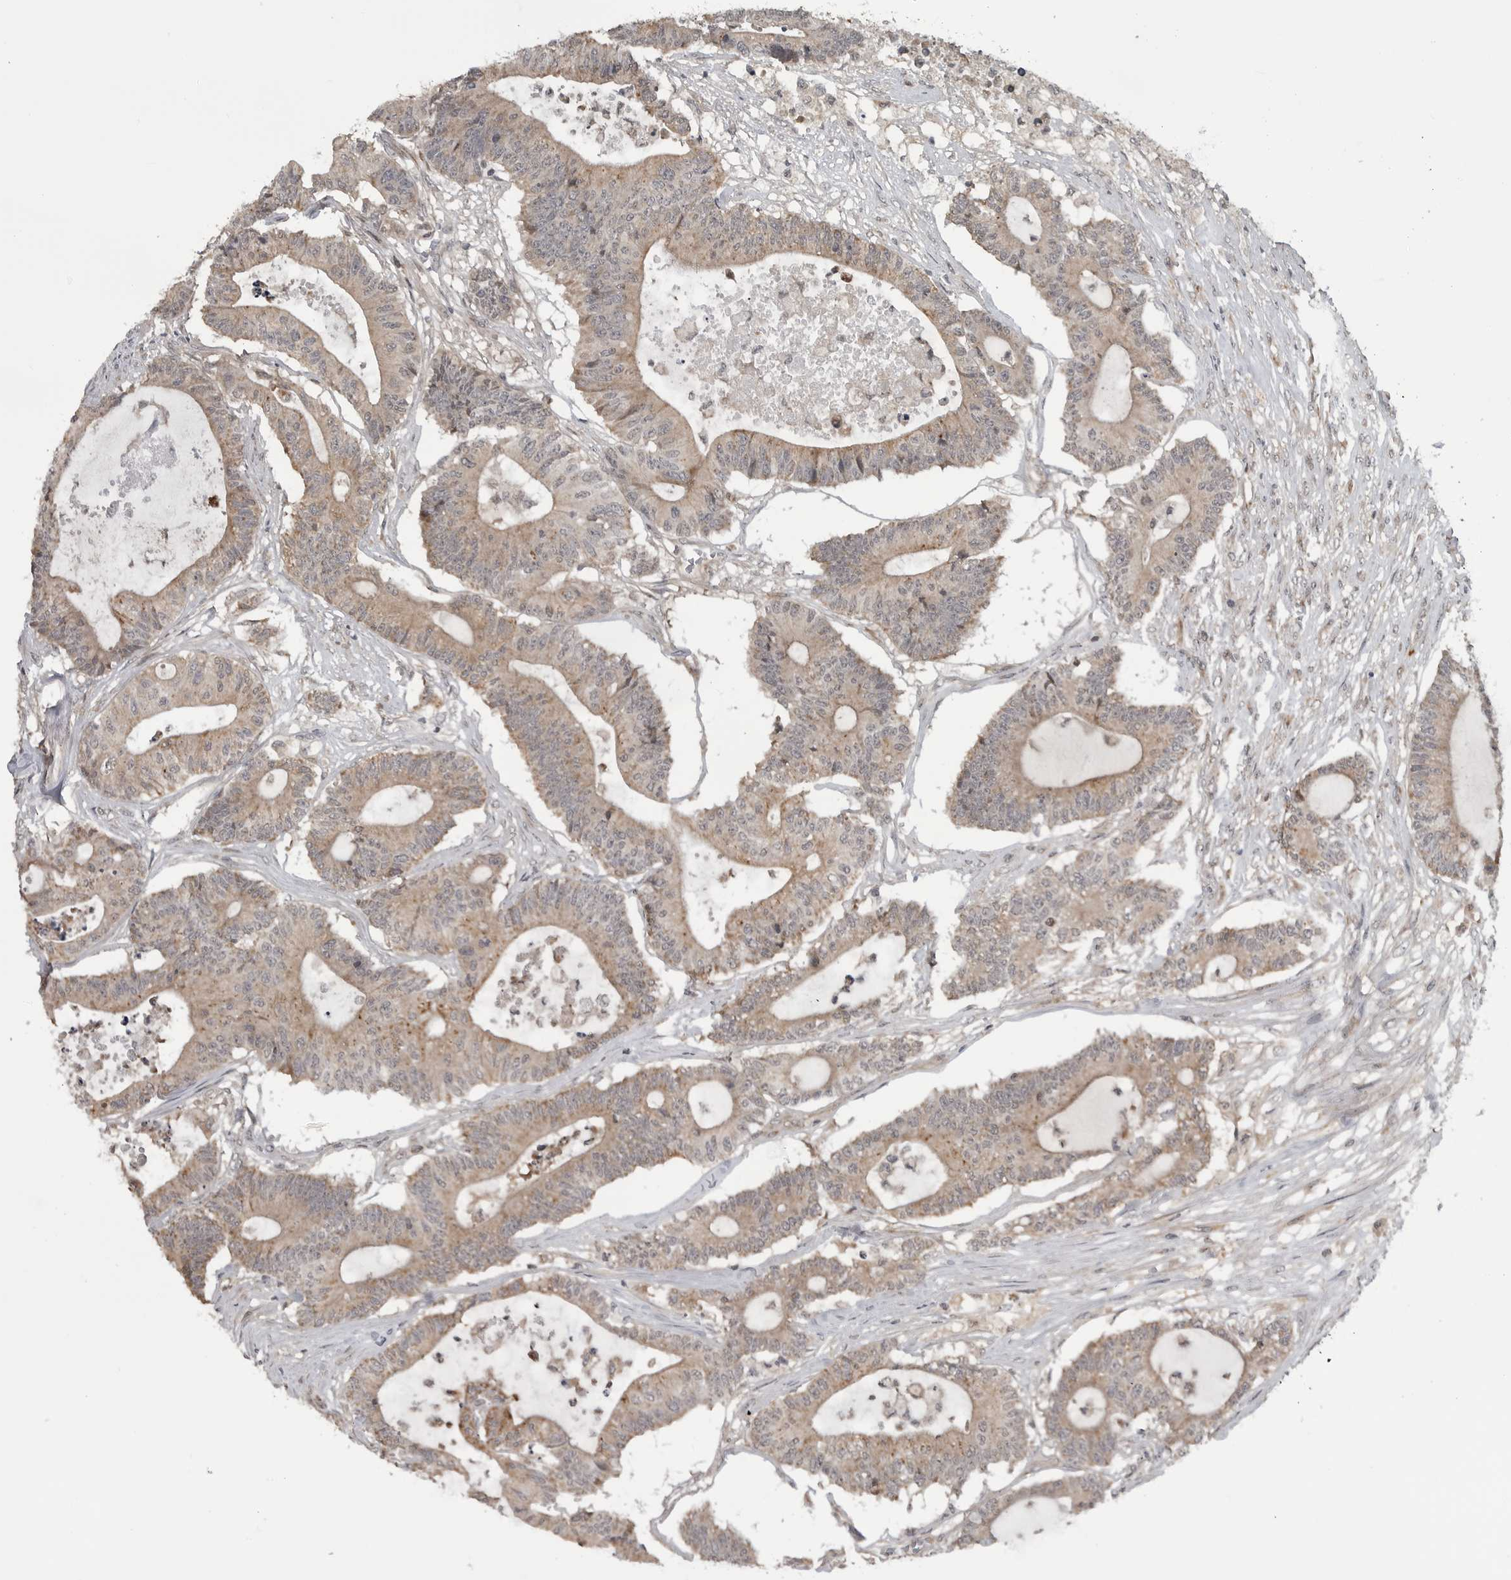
{"staining": {"intensity": "moderate", "quantity": ">75%", "location": "cytoplasmic/membranous"}, "tissue": "colorectal cancer", "cell_type": "Tumor cells", "image_type": "cancer", "snomed": [{"axis": "morphology", "description": "Adenocarcinoma, NOS"}, {"axis": "topography", "description": "Colon"}], "caption": "Protein expression analysis of human adenocarcinoma (colorectal) reveals moderate cytoplasmic/membranous staining in approximately >75% of tumor cells. (IHC, brightfield microscopy, high magnification).", "gene": "FAAP100", "patient": {"sex": "female", "age": 84}}